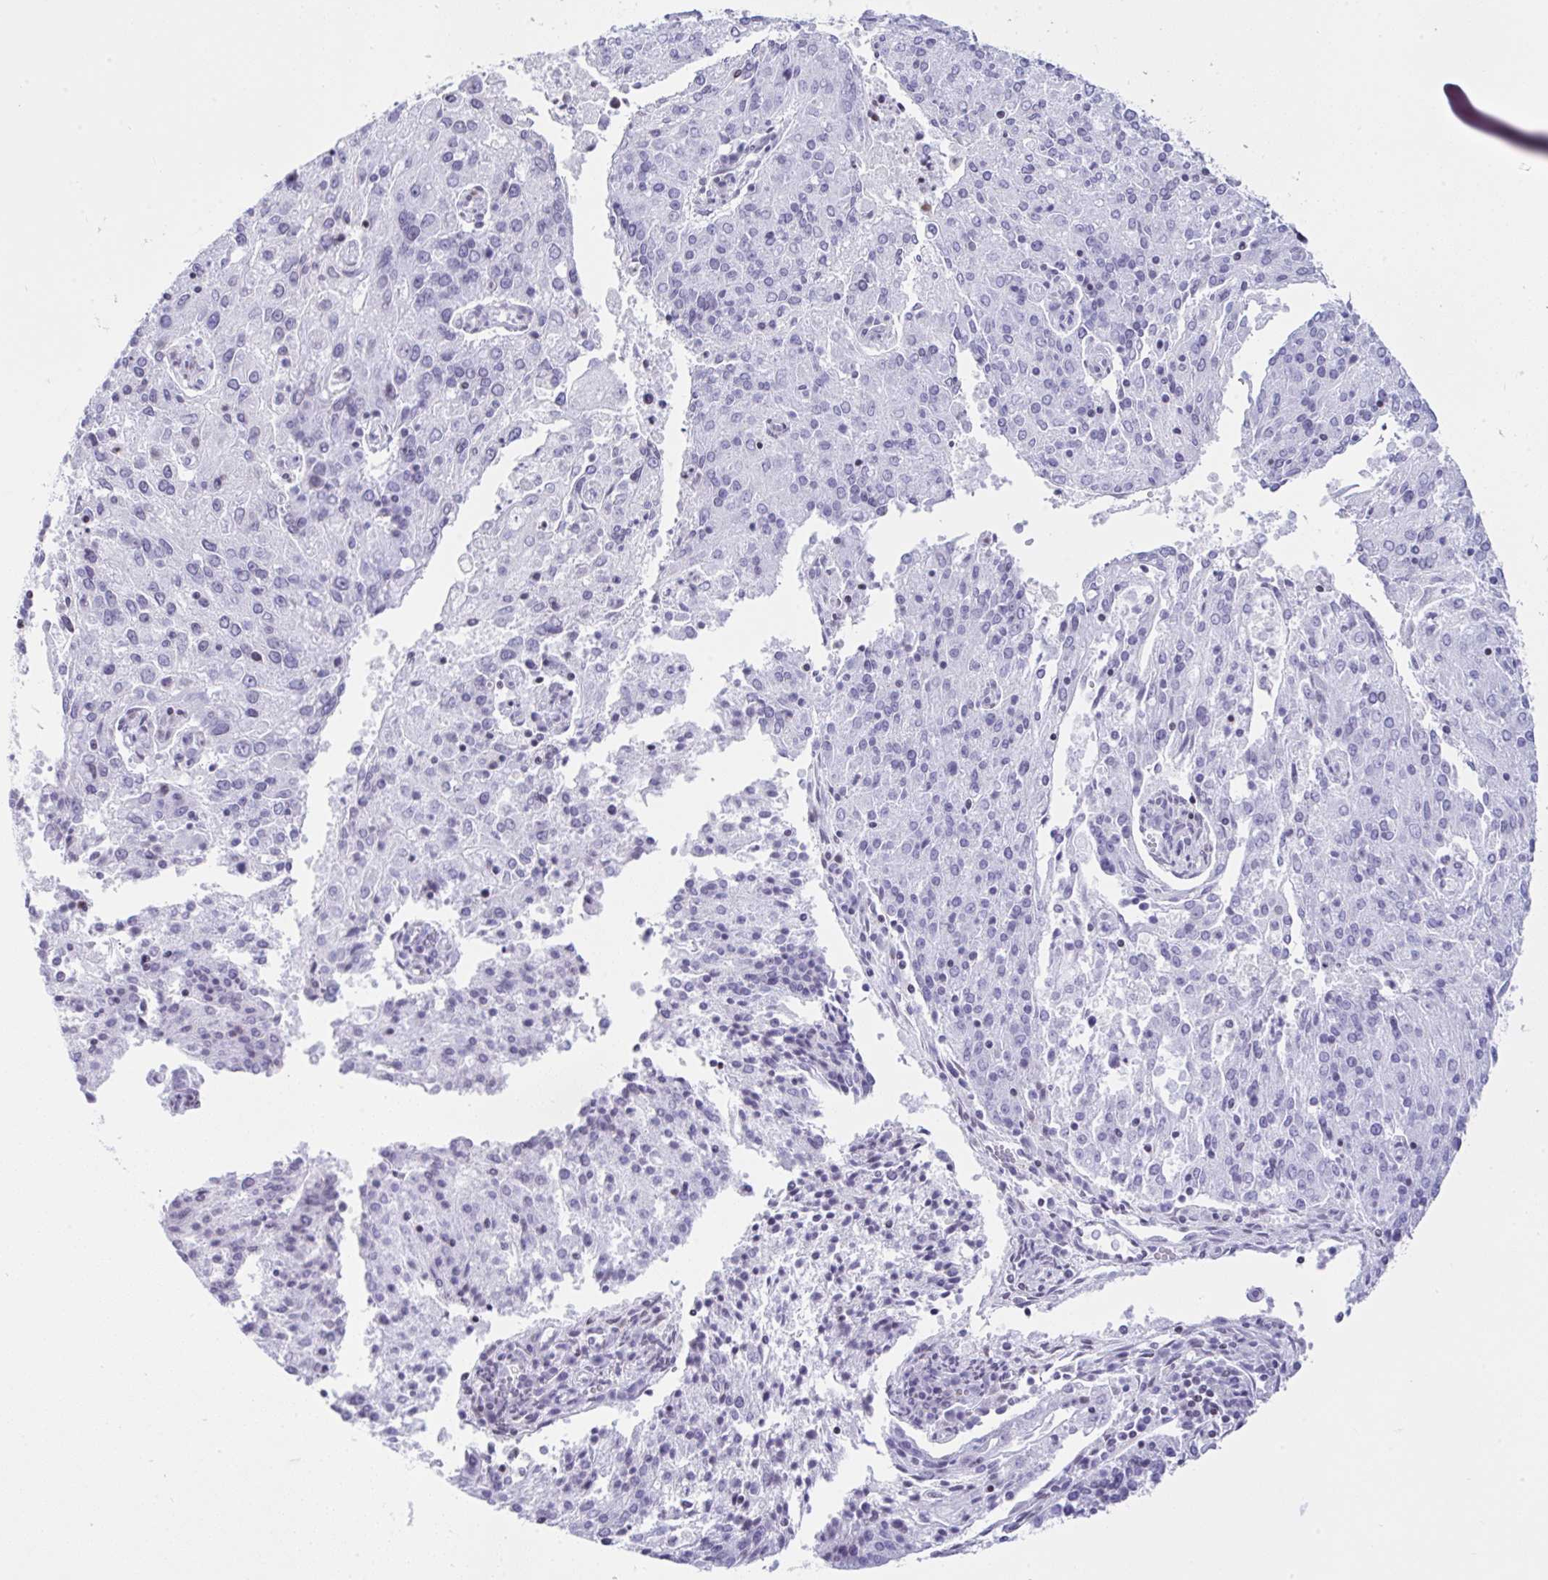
{"staining": {"intensity": "negative", "quantity": "none", "location": "none"}, "tissue": "endometrial cancer", "cell_type": "Tumor cells", "image_type": "cancer", "snomed": [{"axis": "morphology", "description": "Adenocarcinoma, NOS"}, {"axis": "topography", "description": "Endometrium"}], "caption": "A histopathology image of human endometrial cancer is negative for staining in tumor cells.", "gene": "KRT27", "patient": {"sex": "female", "age": 82}}